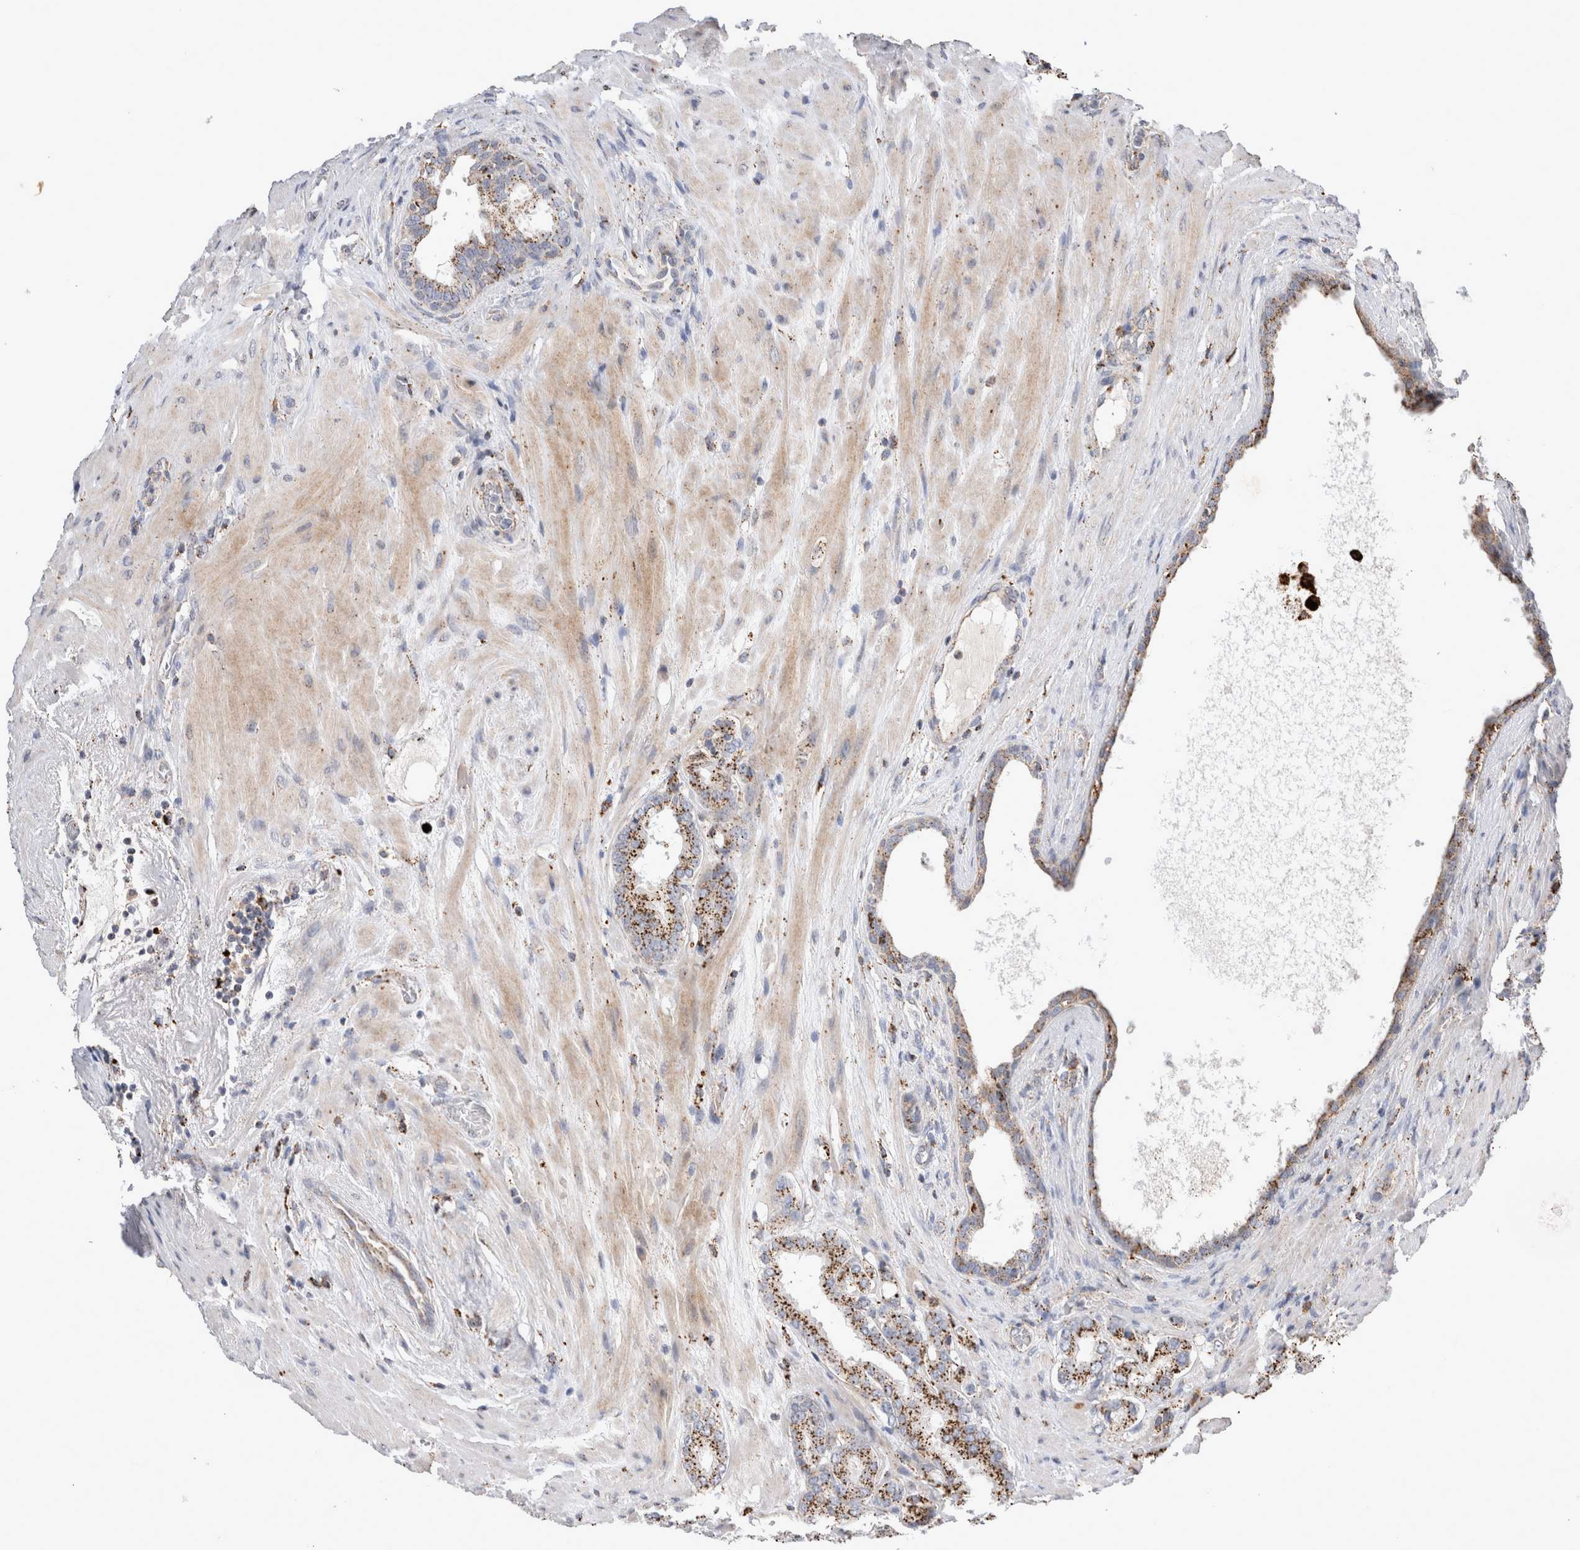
{"staining": {"intensity": "strong", "quantity": ">75%", "location": "cytoplasmic/membranous"}, "tissue": "prostate cancer", "cell_type": "Tumor cells", "image_type": "cancer", "snomed": [{"axis": "morphology", "description": "Adenocarcinoma, Low grade"}, {"axis": "topography", "description": "Prostate"}], "caption": "Prostate cancer (adenocarcinoma (low-grade)) stained with a protein marker displays strong staining in tumor cells.", "gene": "CTSA", "patient": {"sex": "male", "age": 69}}